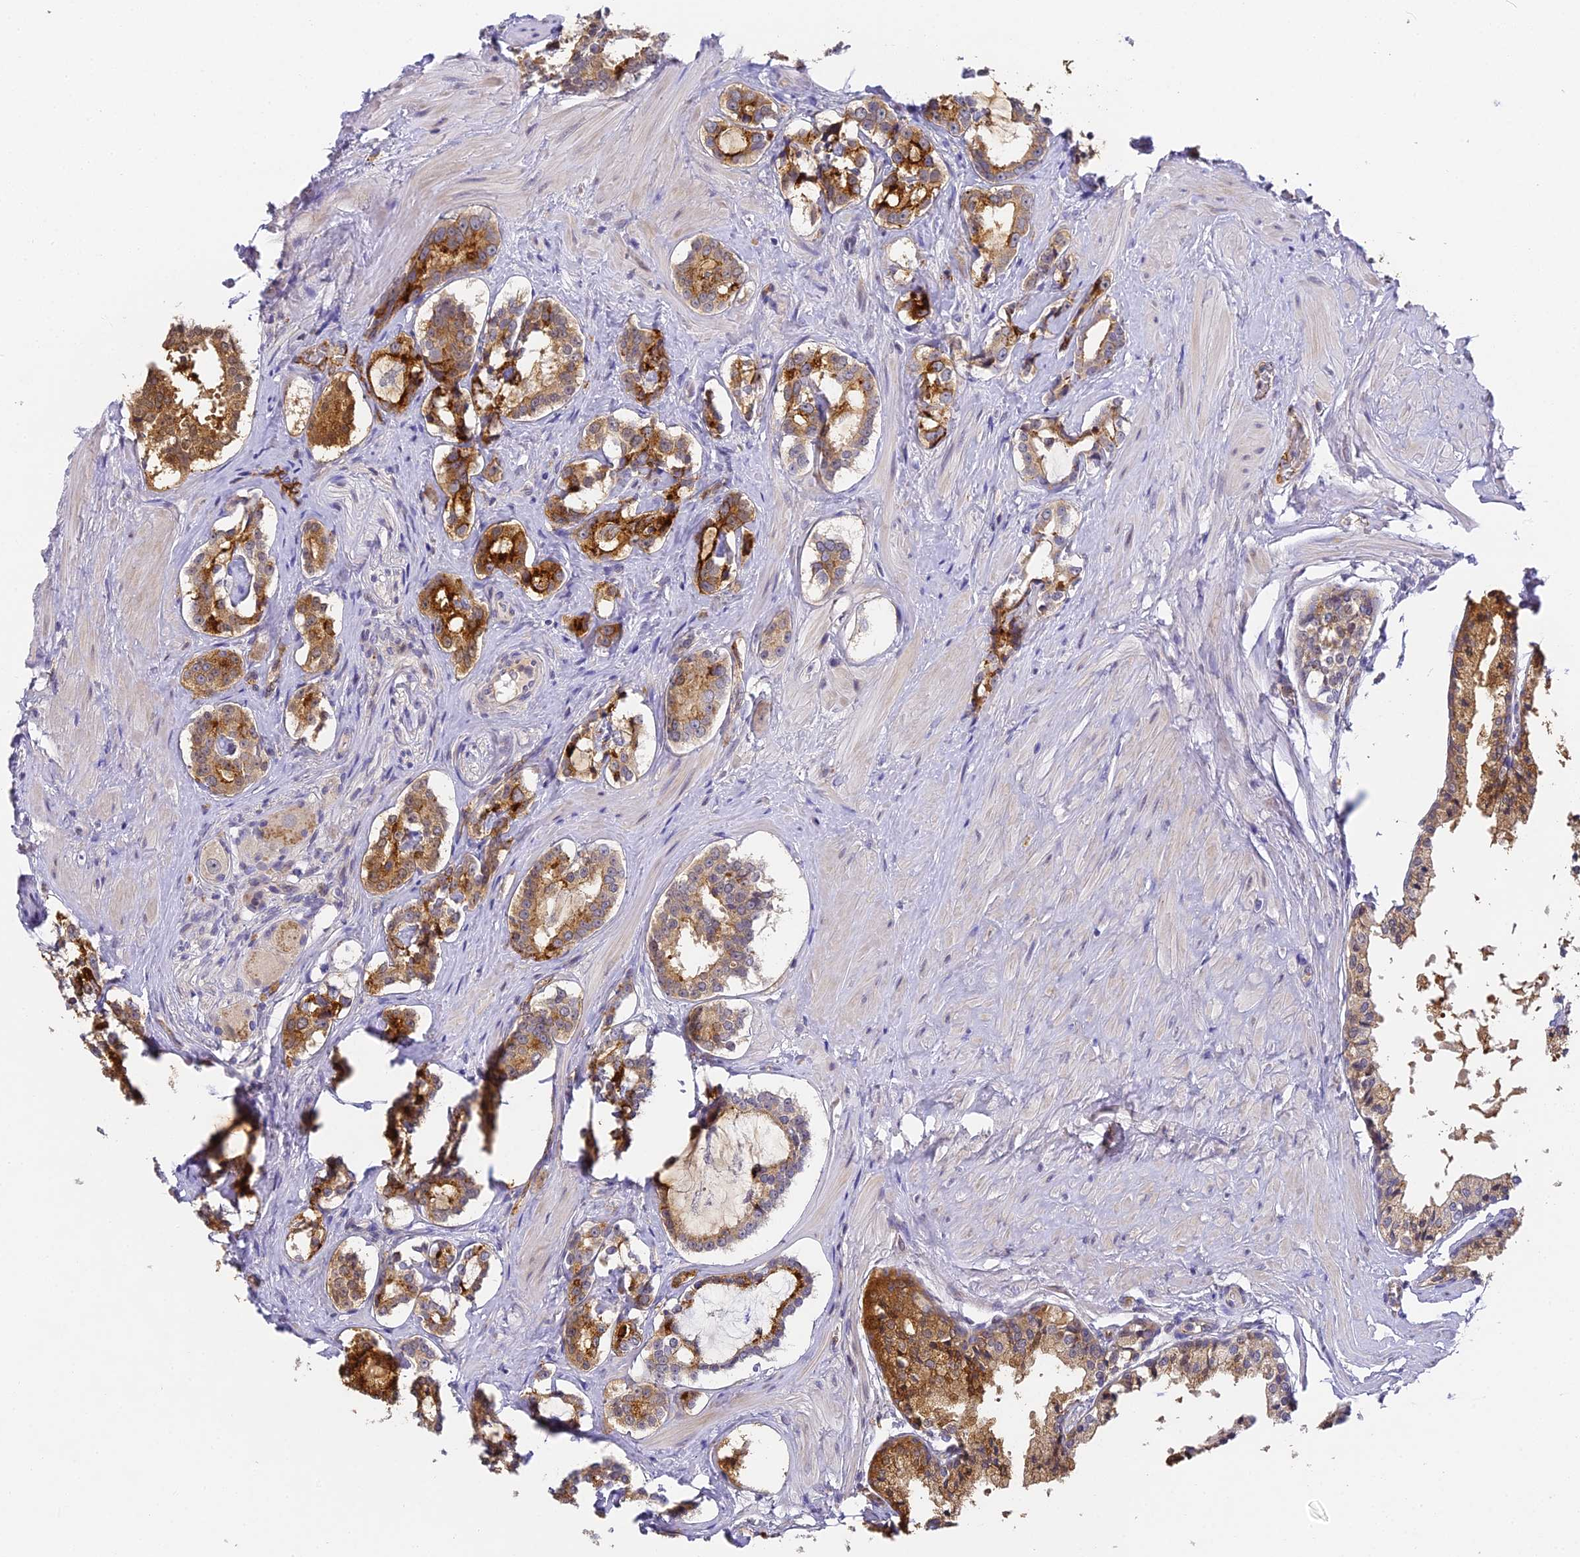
{"staining": {"intensity": "strong", "quantity": ">75%", "location": "cytoplasmic/membranous"}, "tissue": "prostate cancer", "cell_type": "Tumor cells", "image_type": "cancer", "snomed": [{"axis": "morphology", "description": "Adenocarcinoma, High grade"}, {"axis": "topography", "description": "Prostate"}], "caption": "Human adenocarcinoma (high-grade) (prostate) stained for a protein (brown) exhibits strong cytoplasmic/membranous positive expression in approximately >75% of tumor cells.", "gene": "DNAAF10", "patient": {"sex": "male", "age": 58}}